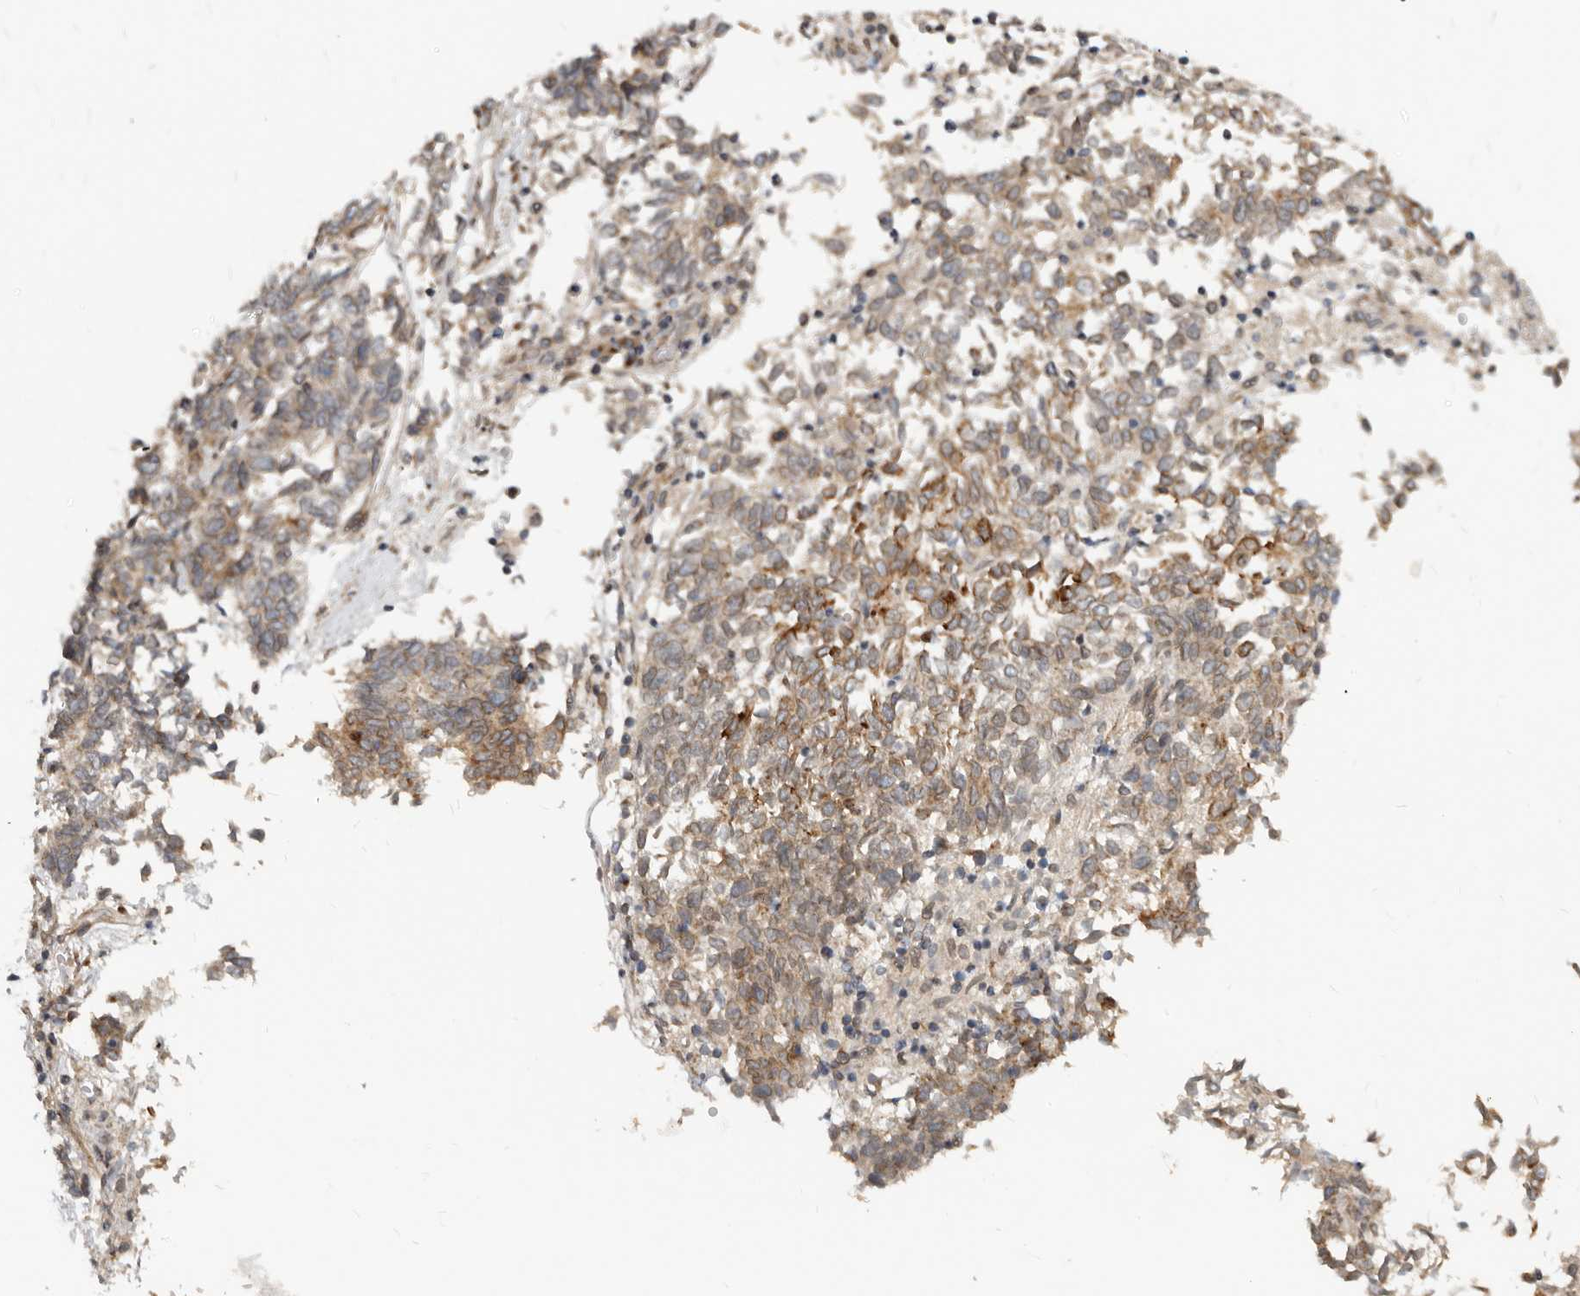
{"staining": {"intensity": "weak", "quantity": ">75%", "location": "cytoplasmic/membranous"}, "tissue": "endometrial cancer", "cell_type": "Tumor cells", "image_type": "cancer", "snomed": [{"axis": "morphology", "description": "Adenocarcinoma, NOS"}, {"axis": "topography", "description": "Endometrium"}], "caption": "The photomicrograph reveals staining of endometrial cancer, revealing weak cytoplasmic/membranous protein staining (brown color) within tumor cells. Nuclei are stained in blue.", "gene": "NPY4R", "patient": {"sex": "female", "age": 80}}